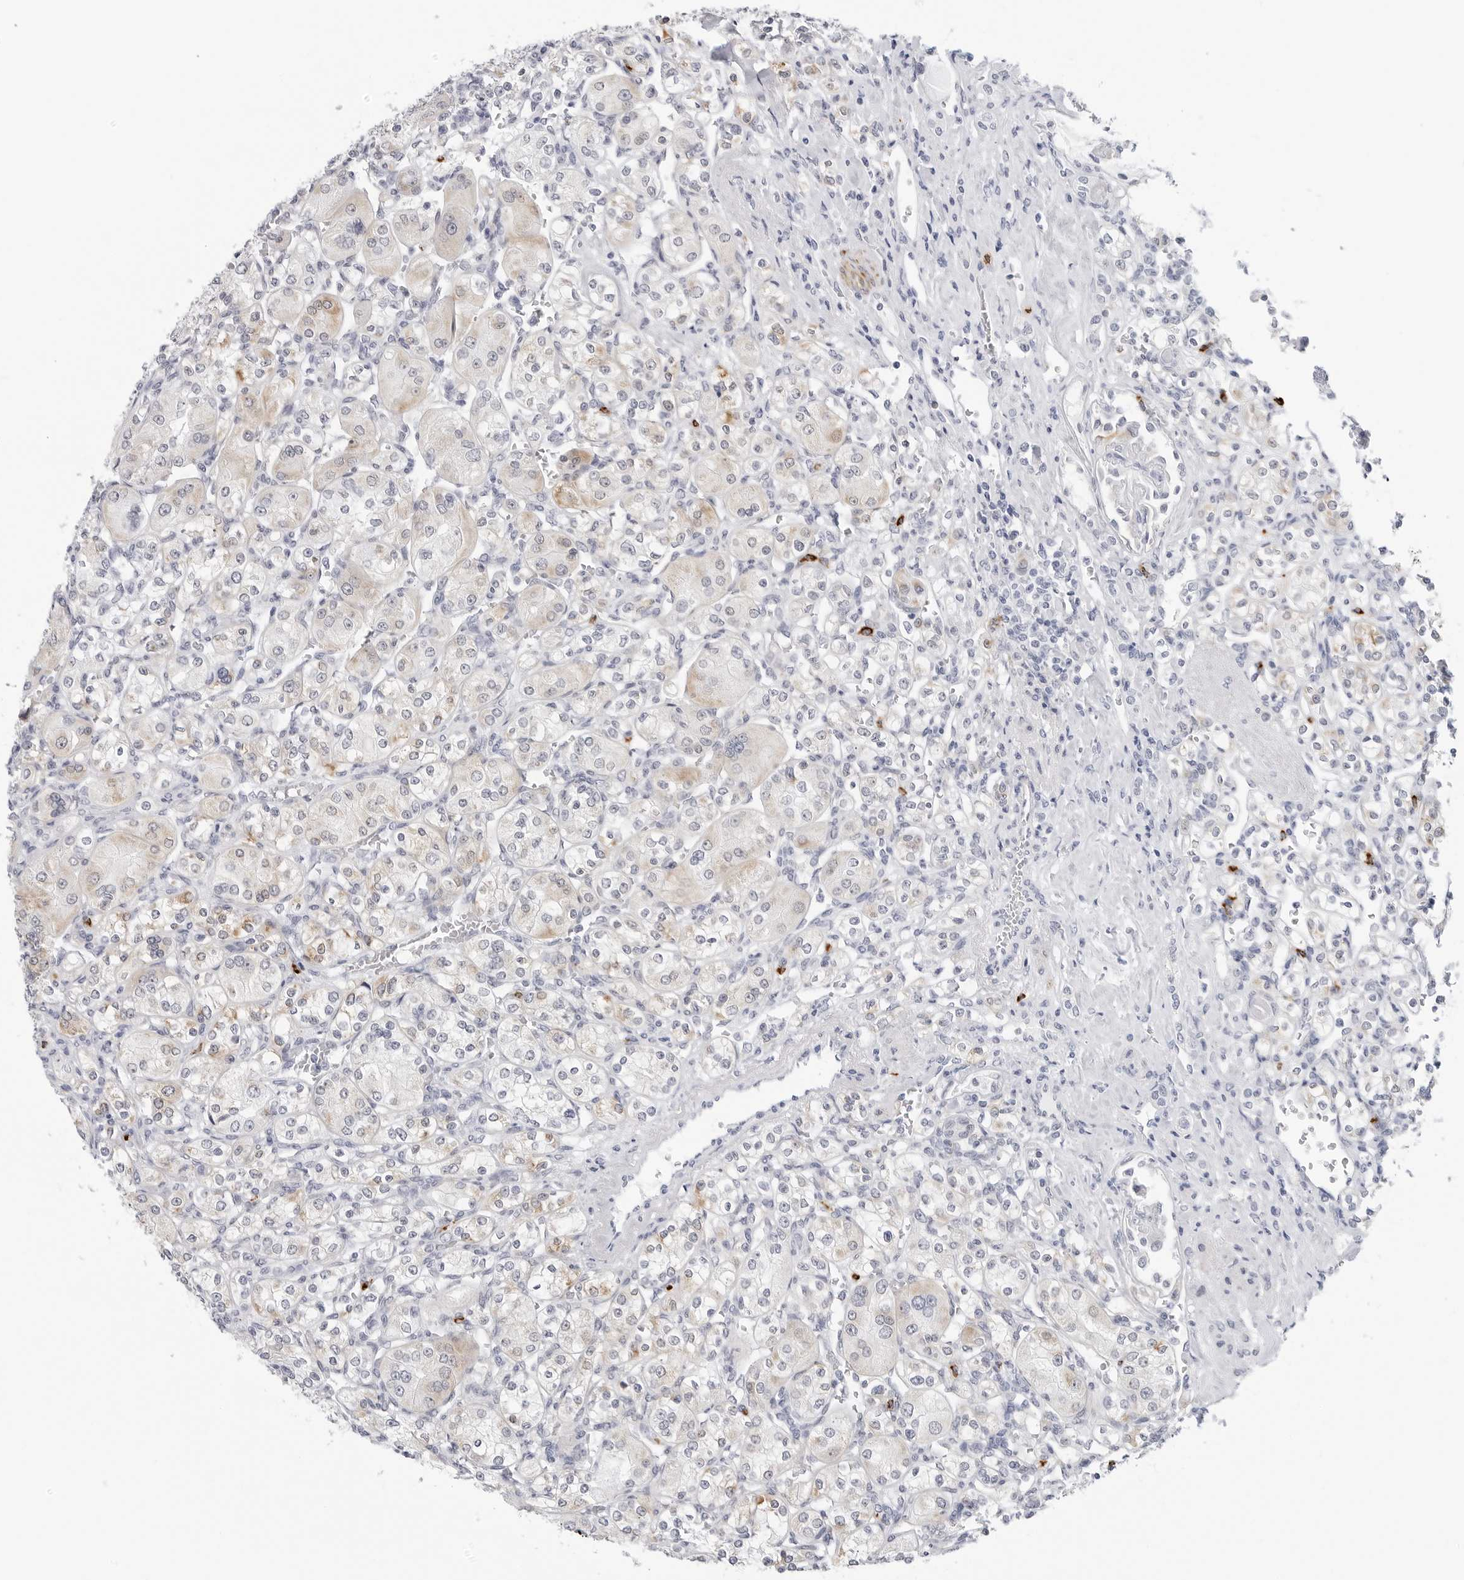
{"staining": {"intensity": "weak", "quantity": "<25%", "location": "cytoplasmic/membranous"}, "tissue": "renal cancer", "cell_type": "Tumor cells", "image_type": "cancer", "snomed": [{"axis": "morphology", "description": "Adenocarcinoma, NOS"}, {"axis": "topography", "description": "Kidney"}], "caption": "A high-resolution photomicrograph shows immunohistochemistry (IHC) staining of renal cancer (adenocarcinoma), which demonstrates no significant expression in tumor cells.", "gene": "HSPB7", "patient": {"sex": "male", "age": 77}}